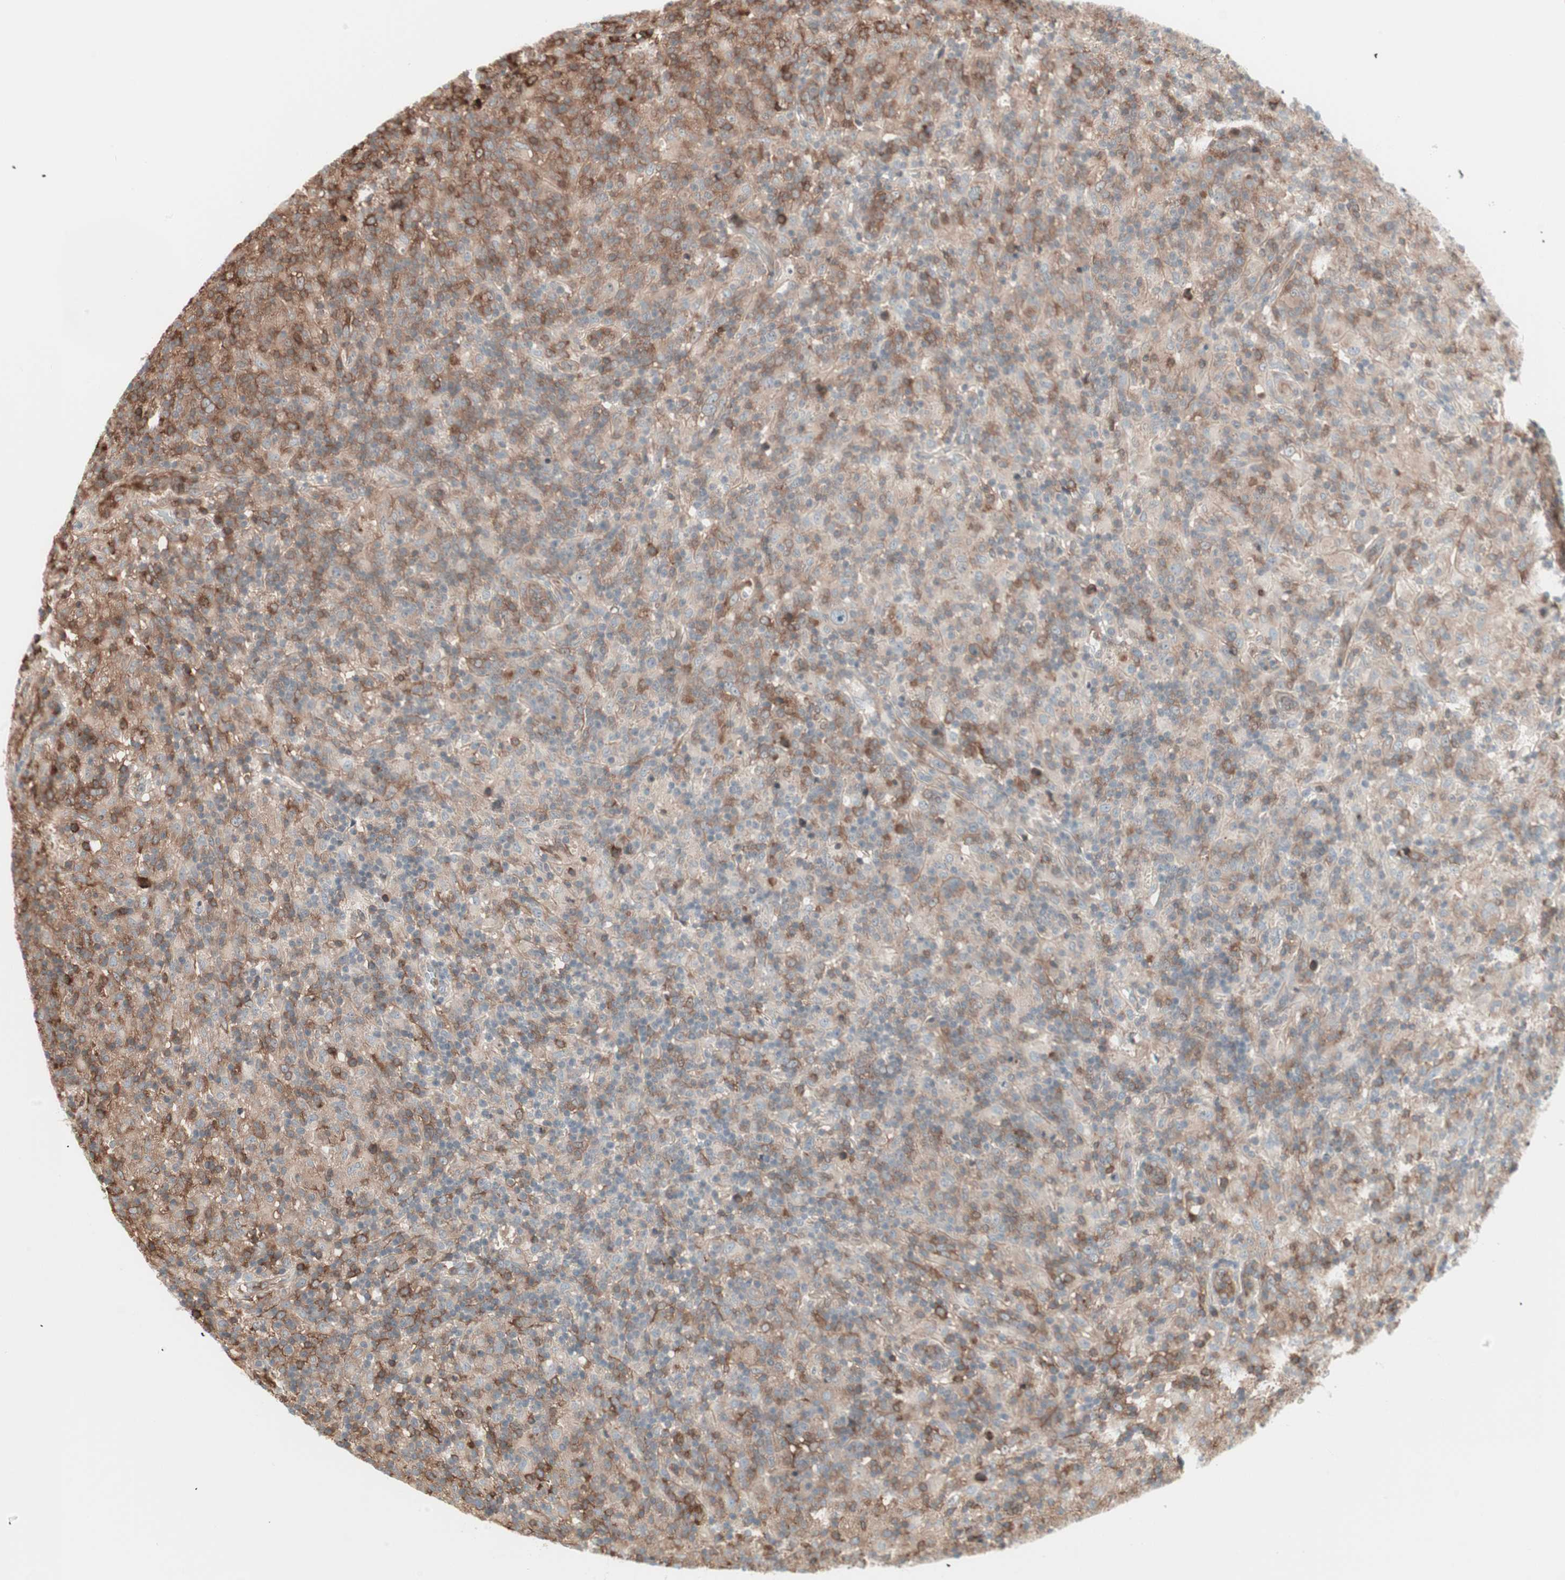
{"staining": {"intensity": "negative", "quantity": "none", "location": "none"}, "tissue": "lymphoma", "cell_type": "Tumor cells", "image_type": "cancer", "snomed": [{"axis": "morphology", "description": "Hodgkin's disease, NOS"}, {"axis": "topography", "description": "Lymph node"}], "caption": "Immunohistochemistry (IHC) histopathology image of human Hodgkin's disease stained for a protein (brown), which displays no staining in tumor cells. The staining is performed using DAB brown chromogen with nuclei counter-stained in using hematoxylin.", "gene": "TCP11L1", "patient": {"sex": "male", "age": 70}}